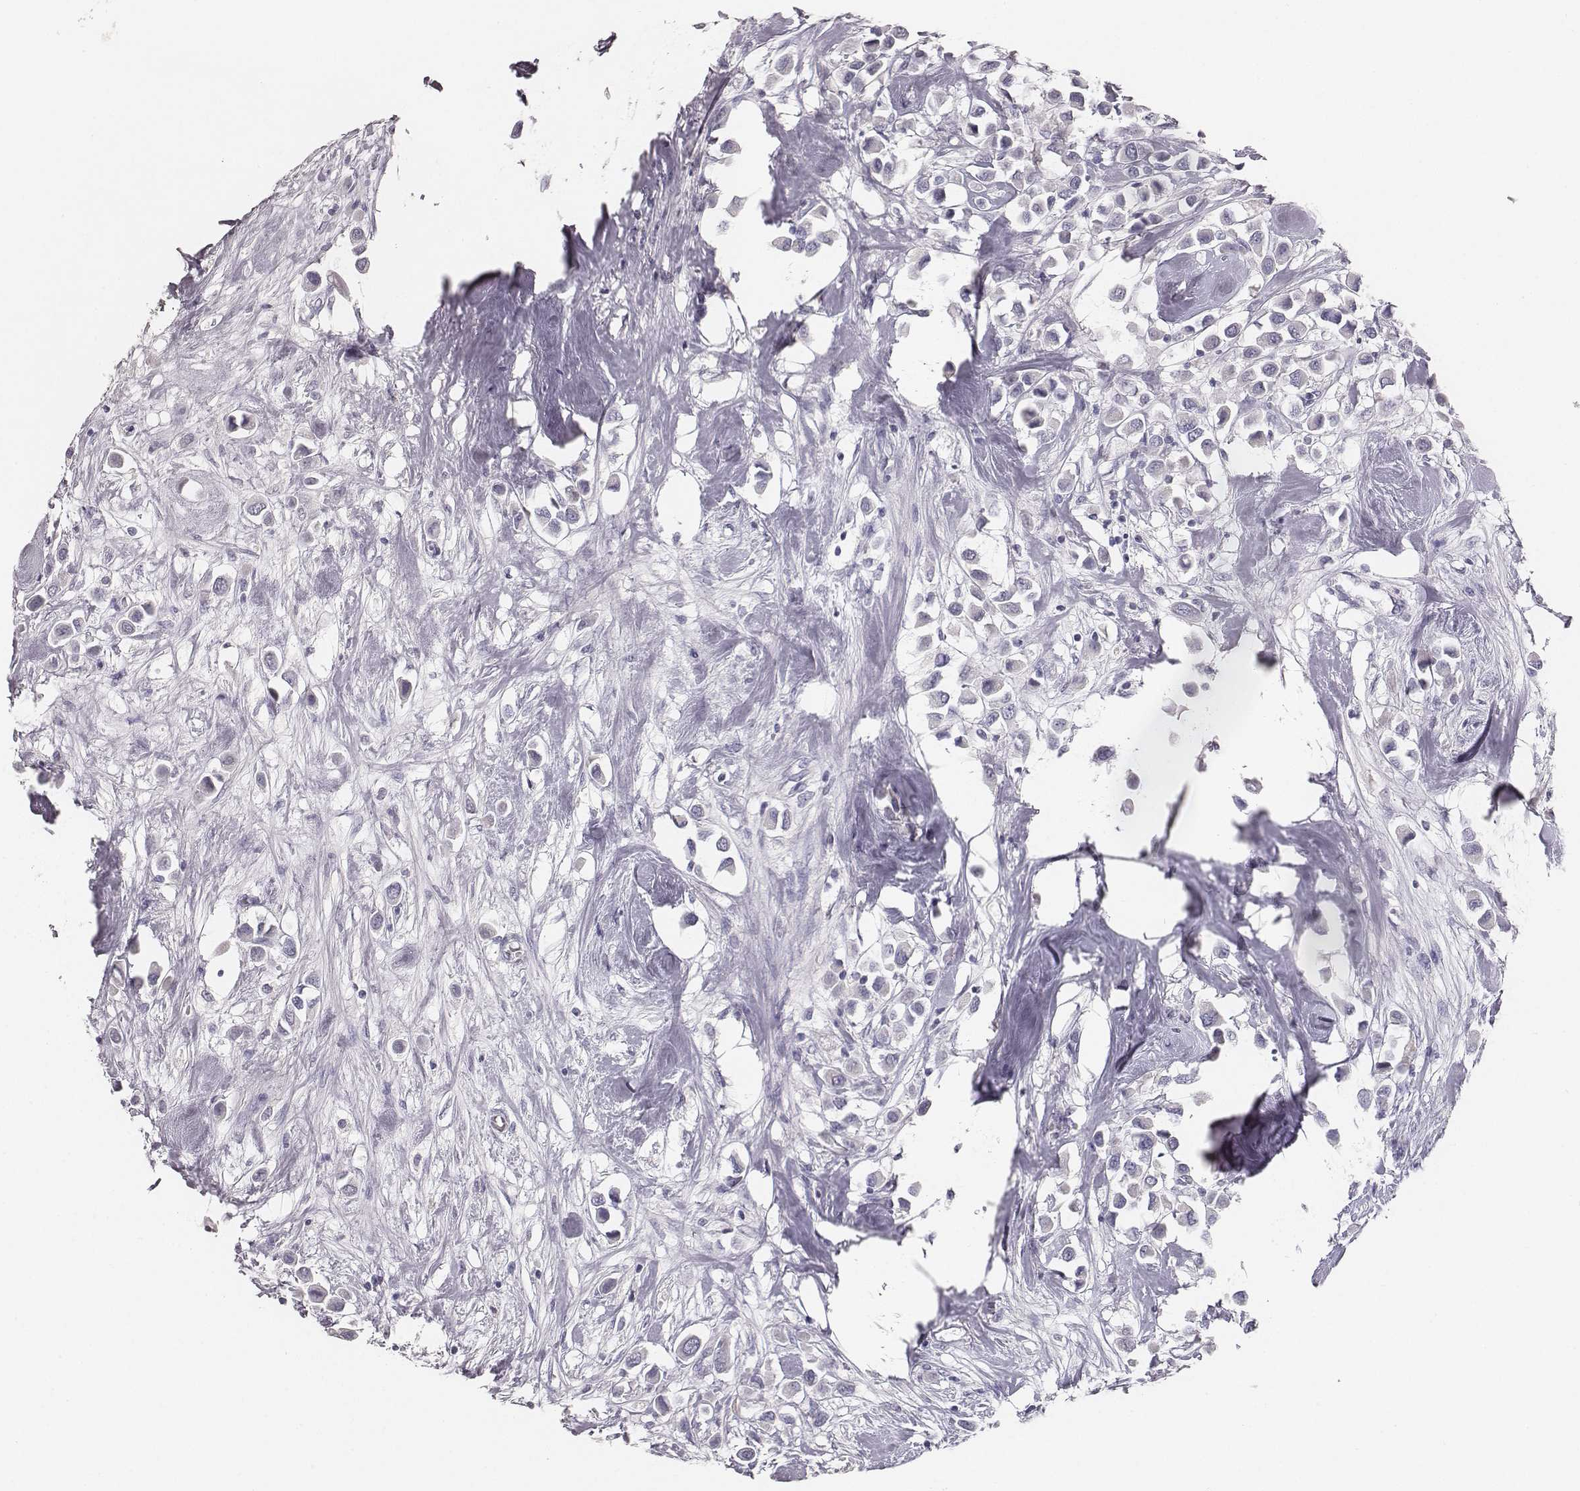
{"staining": {"intensity": "negative", "quantity": "none", "location": "none"}, "tissue": "breast cancer", "cell_type": "Tumor cells", "image_type": "cancer", "snomed": [{"axis": "morphology", "description": "Duct carcinoma"}, {"axis": "topography", "description": "Breast"}], "caption": "This micrograph is of breast infiltrating ductal carcinoma stained with IHC to label a protein in brown with the nuclei are counter-stained blue. There is no positivity in tumor cells.", "gene": "MYH6", "patient": {"sex": "female", "age": 61}}